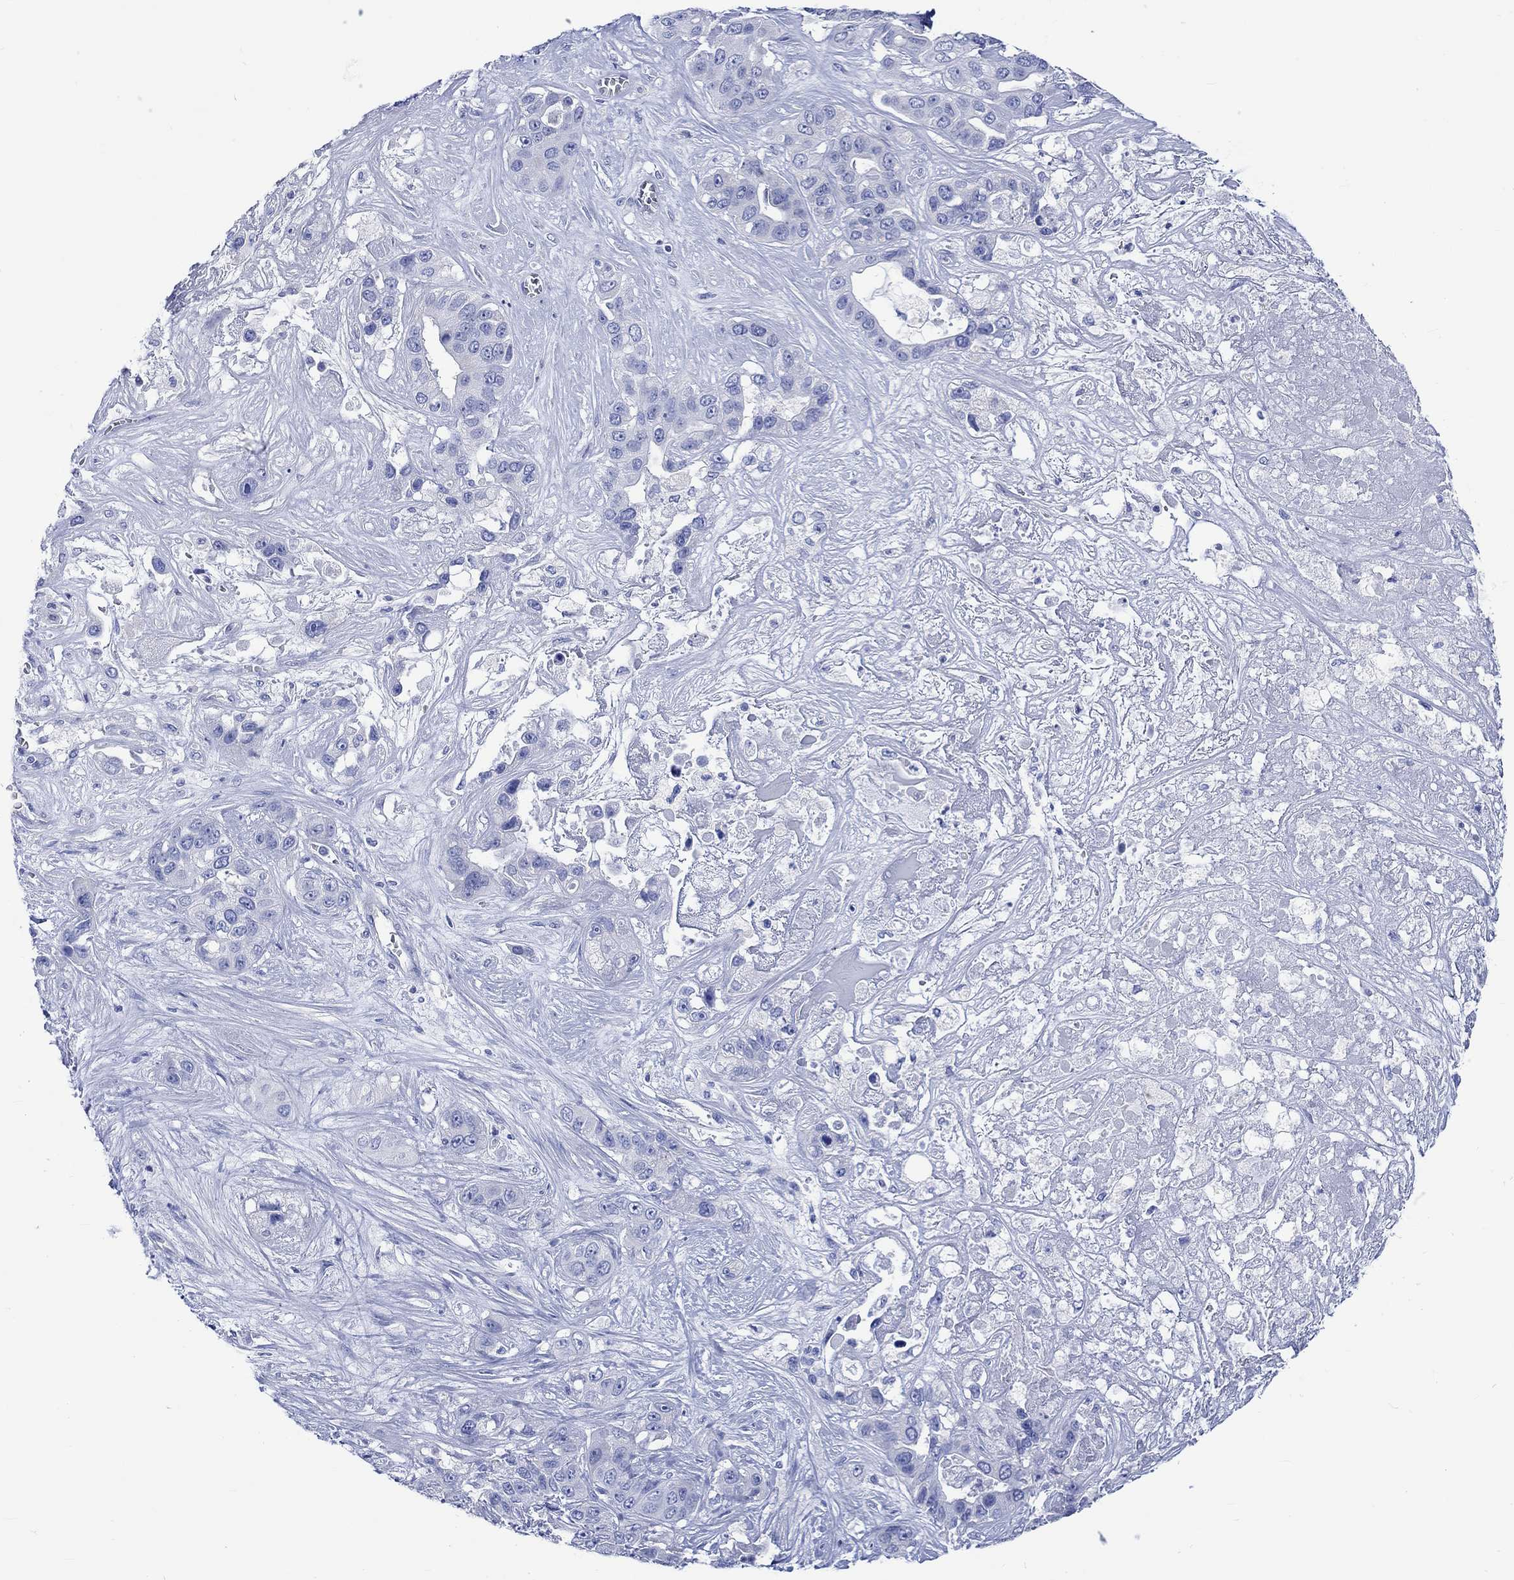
{"staining": {"intensity": "negative", "quantity": "none", "location": "none"}, "tissue": "liver cancer", "cell_type": "Tumor cells", "image_type": "cancer", "snomed": [{"axis": "morphology", "description": "Cholangiocarcinoma"}, {"axis": "topography", "description": "Liver"}], "caption": "High magnification brightfield microscopy of liver cholangiocarcinoma stained with DAB (brown) and counterstained with hematoxylin (blue): tumor cells show no significant positivity.", "gene": "CPLX2", "patient": {"sex": "female", "age": 52}}